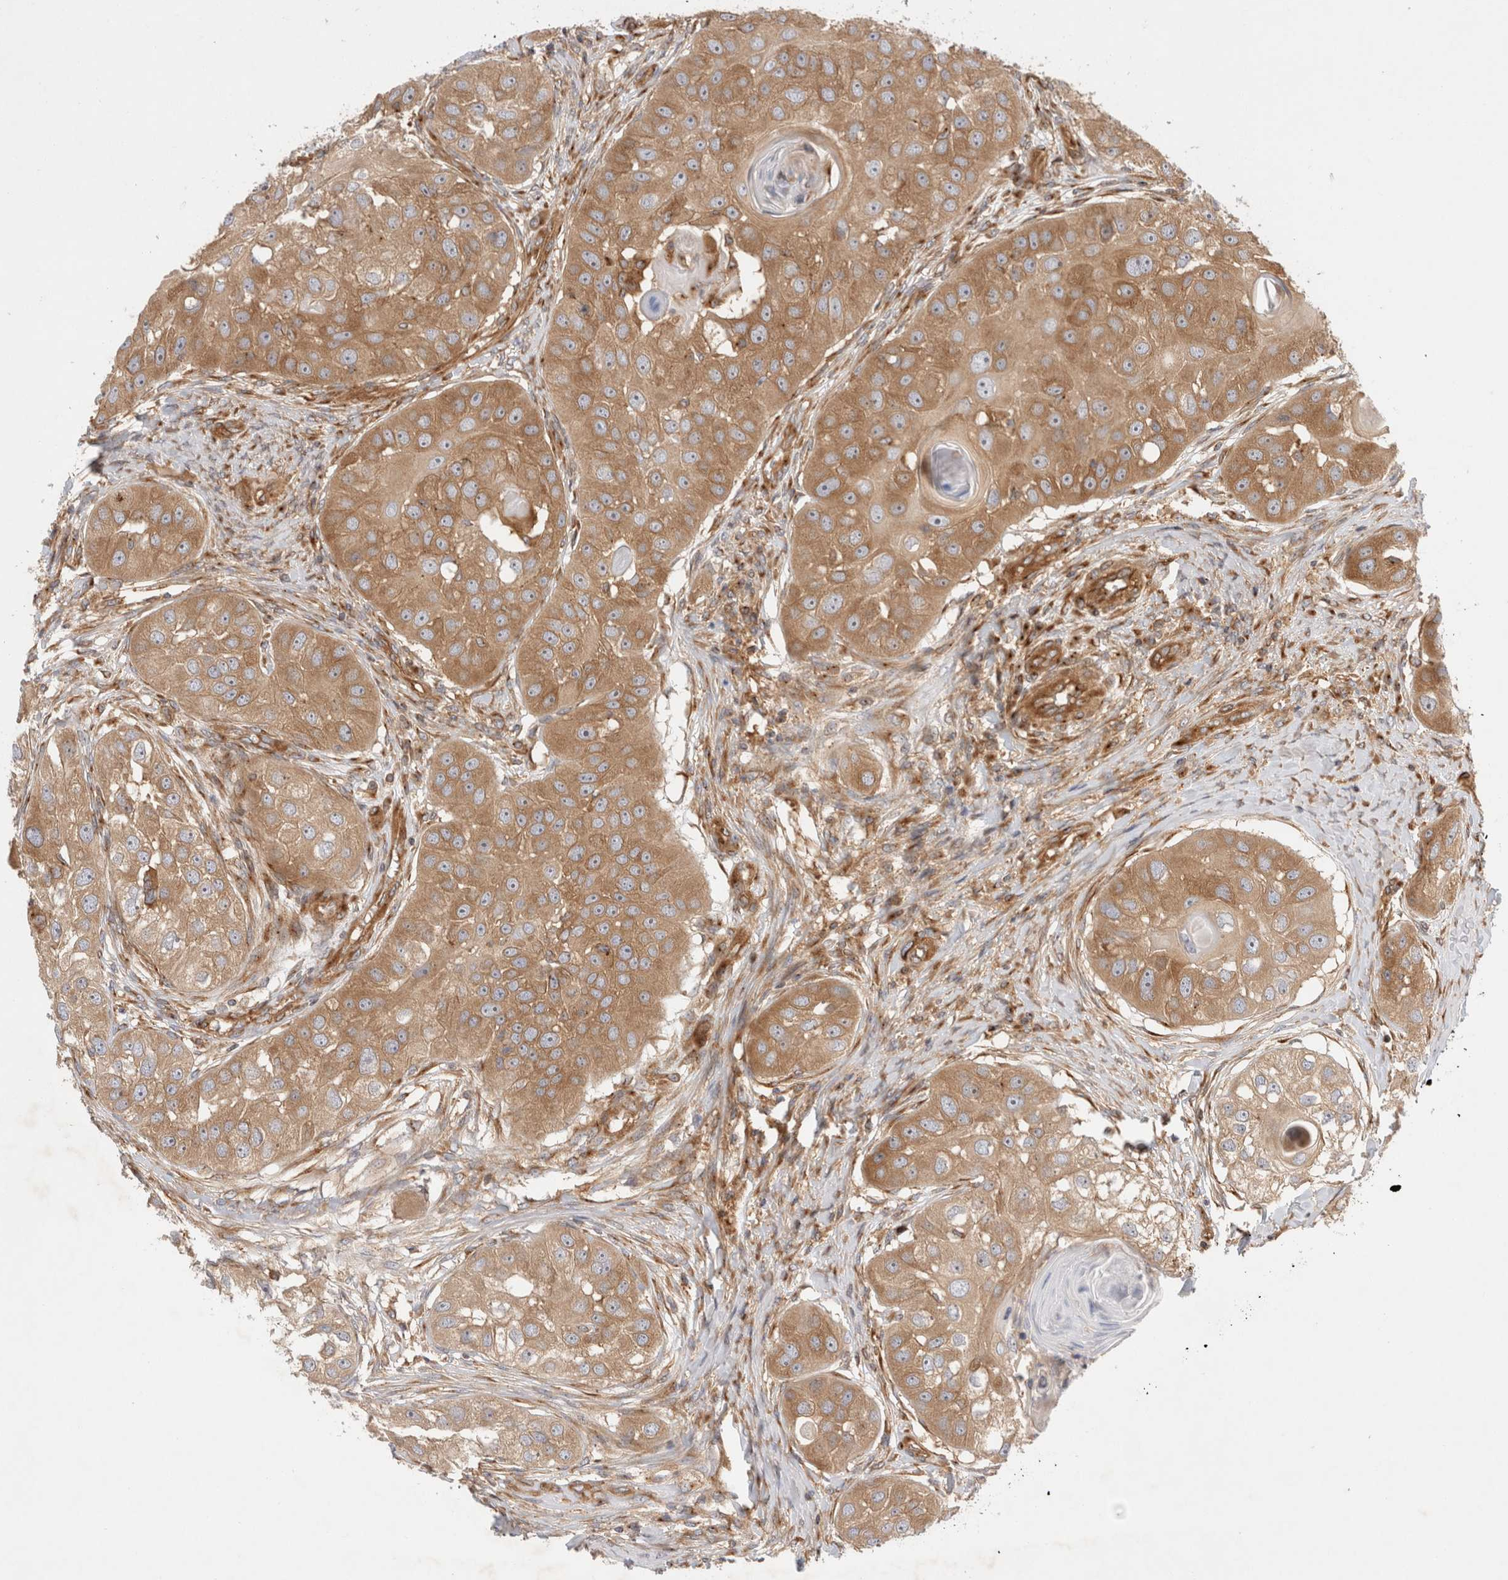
{"staining": {"intensity": "moderate", "quantity": ">75%", "location": "cytoplasmic/membranous"}, "tissue": "head and neck cancer", "cell_type": "Tumor cells", "image_type": "cancer", "snomed": [{"axis": "morphology", "description": "Normal tissue, NOS"}, {"axis": "morphology", "description": "Squamous cell carcinoma, NOS"}, {"axis": "topography", "description": "Skeletal muscle"}, {"axis": "topography", "description": "Head-Neck"}], "caption": "Moderate cytoplasmic/membranous expression for a protein is appreciated in approximately >75% of tumor cells of head and neck squamous cell carcinoma using IHC.", "gene": "GPR150", "patient": {"sex": "male", "age": 51}}